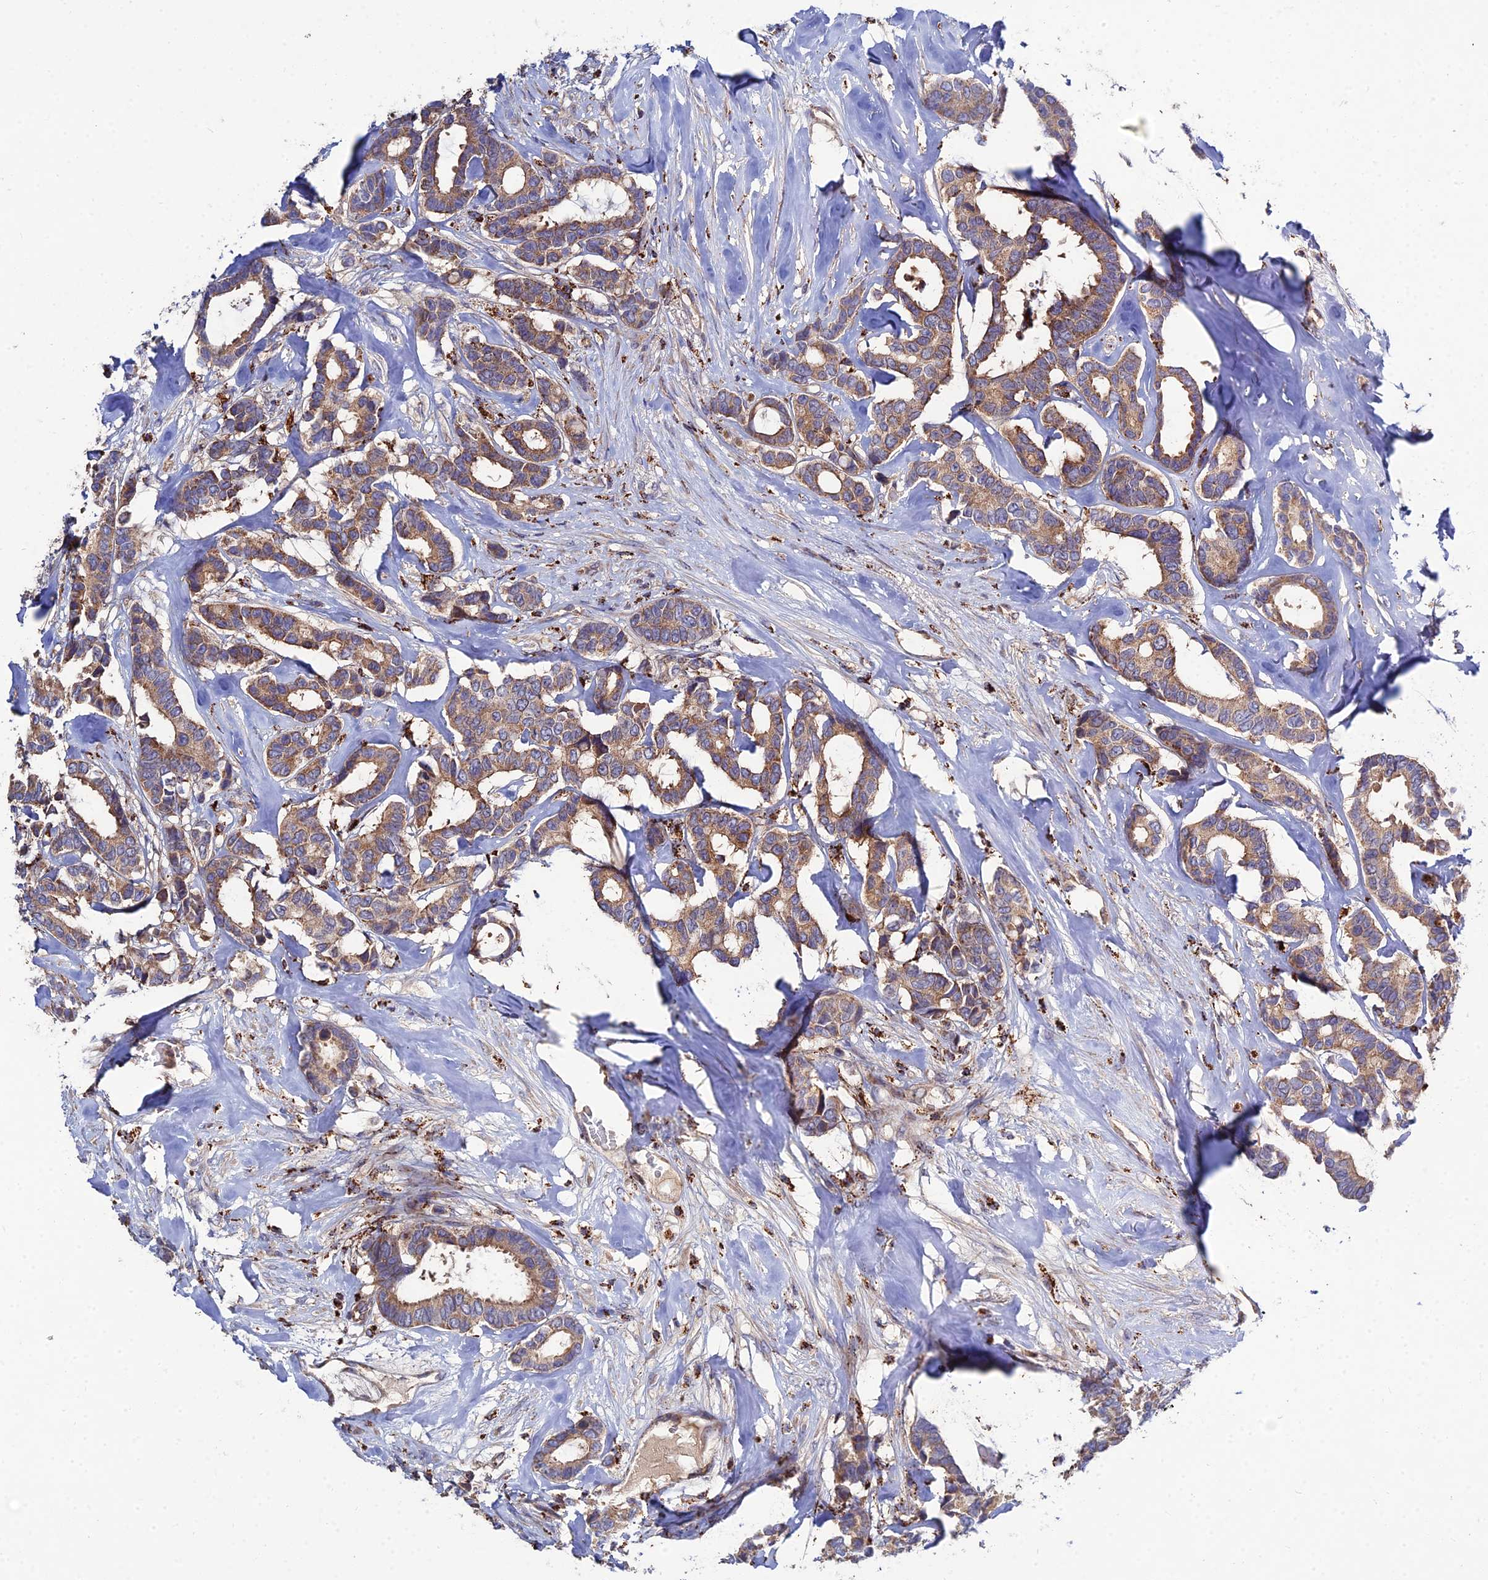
{"staining": {"intensity": "moderate", "quantity": ">75%", "location": "cytoplasmic/membranous"}, "tissue": "breast cancer", "cell_type": "Tumor cells", "image_type": "cancer", "snomed": [{"axis": "morphology", "description": "Duct carcinoma"}, {"axis": "topography", "description": "Breast"}], "caption": "Protein analysis of breast intraductal carcinoma tissue reveals moderate cytoplasmic/membranous expression in about >75% of tumor cells. The staining was performed using DAB, with brown indicating positive protein expression. Nuclei are stained blue with hematoxylin.", "gene": "RIC8B", "patient": {"sex": "female", "age": 87}}